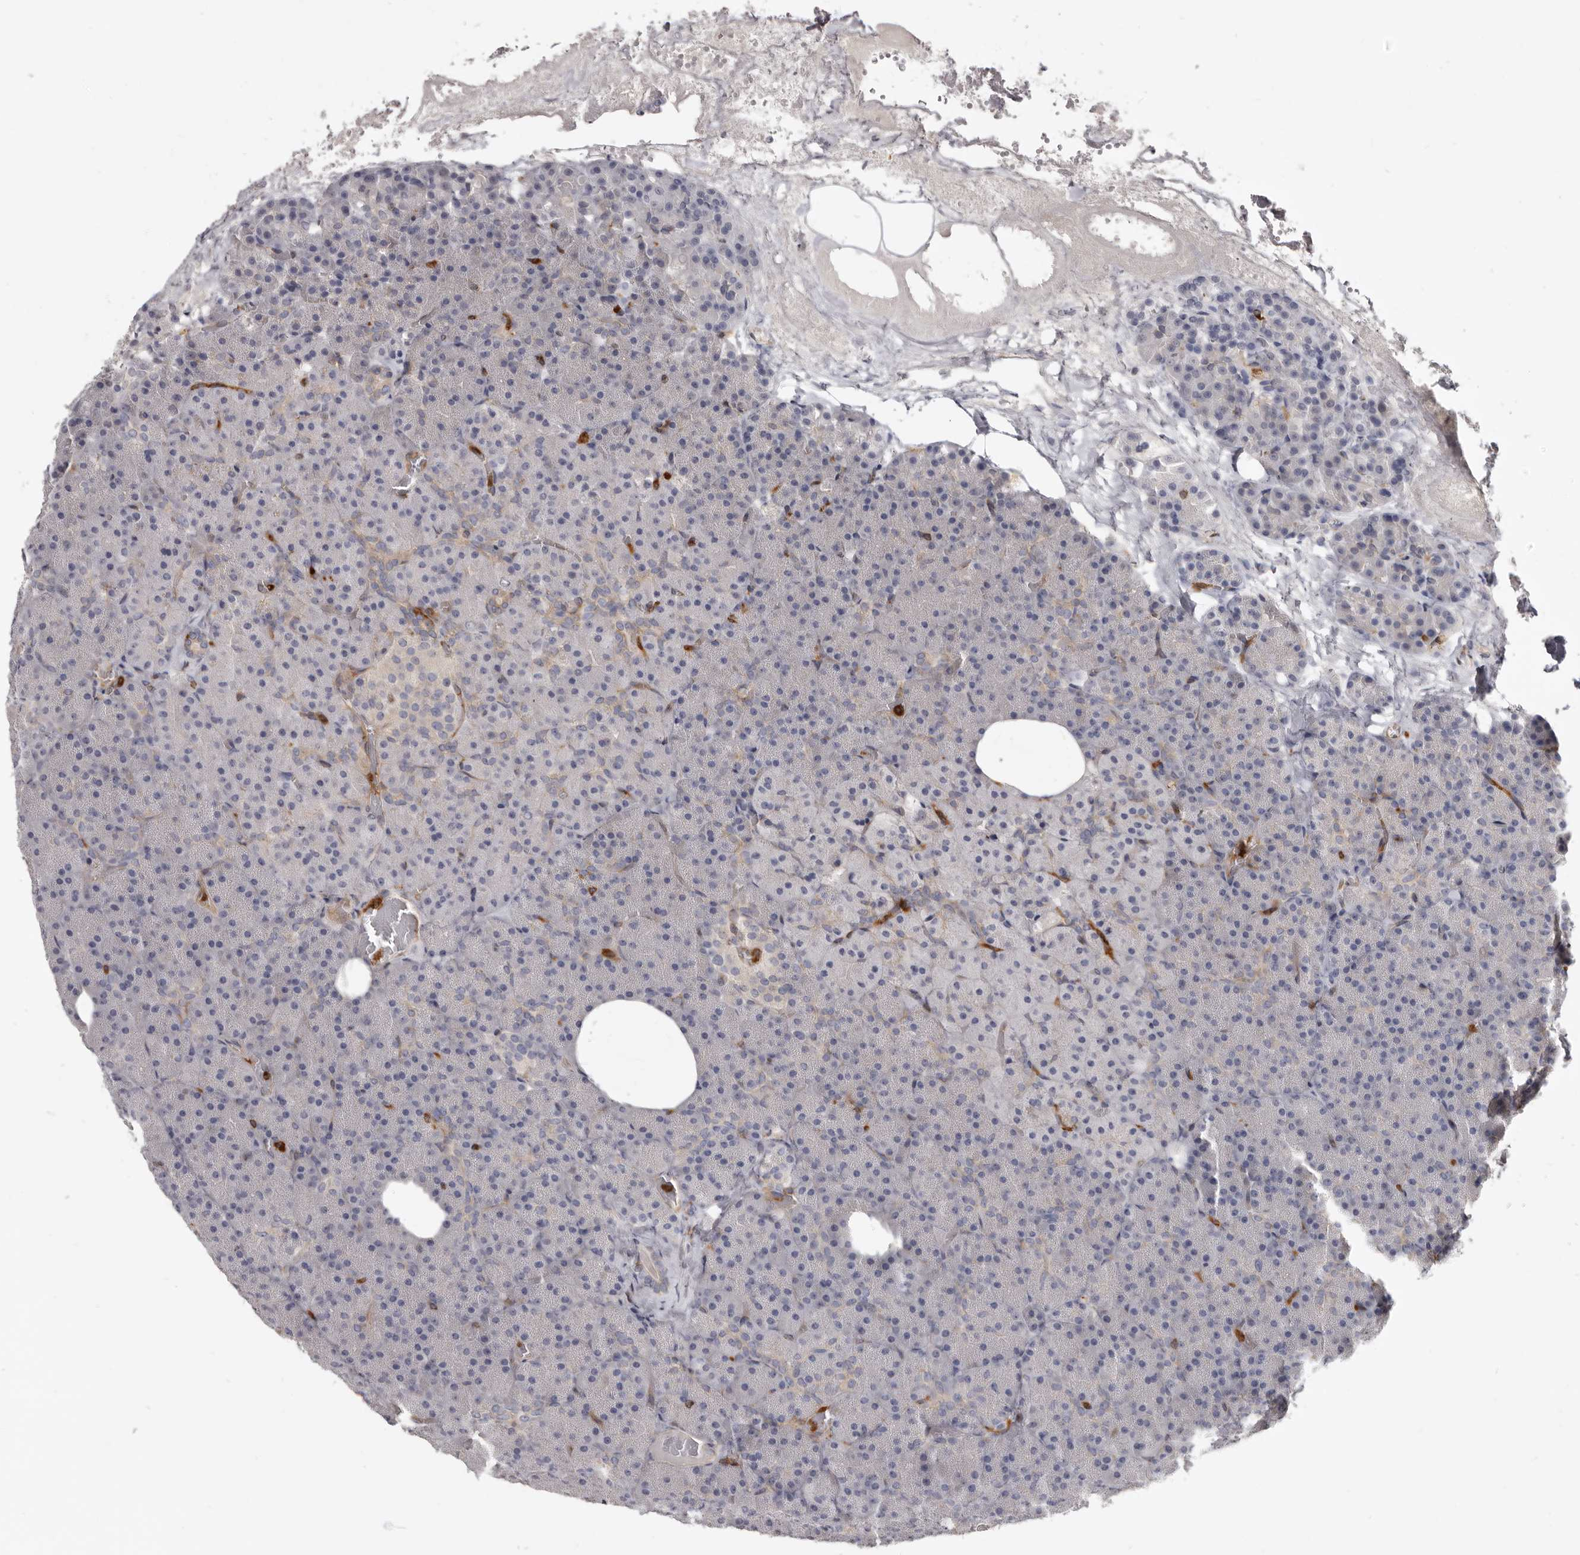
{"staining": {"intensity": "weak", "quantity": "<25%", "location": "cytoplasmic/membranous"}, "tissue": "pancreas", "cell_type": "Exocrine glandular cells", "image_type": "normal", "snomed": [{"axis": "morphology", "description": "Normal tissue, NOS"}, {"axis": "morphology", "description": "Carcinoid, malignant, NOS"}, {"axis": "topography", "description": "Pancreas"}], "caption": "Immunohistochemistry micrograph of benign pancreas stained for a protein (brown), which shows no staining in exocrine glandular cells. The staining is performed using DAB (3,3'-diaminobenzidine) brown chromogen with nuclei counter-stained in using hematoxylin.", "gene": "CBL", "patient": {"sex": "female", "age": 35}}